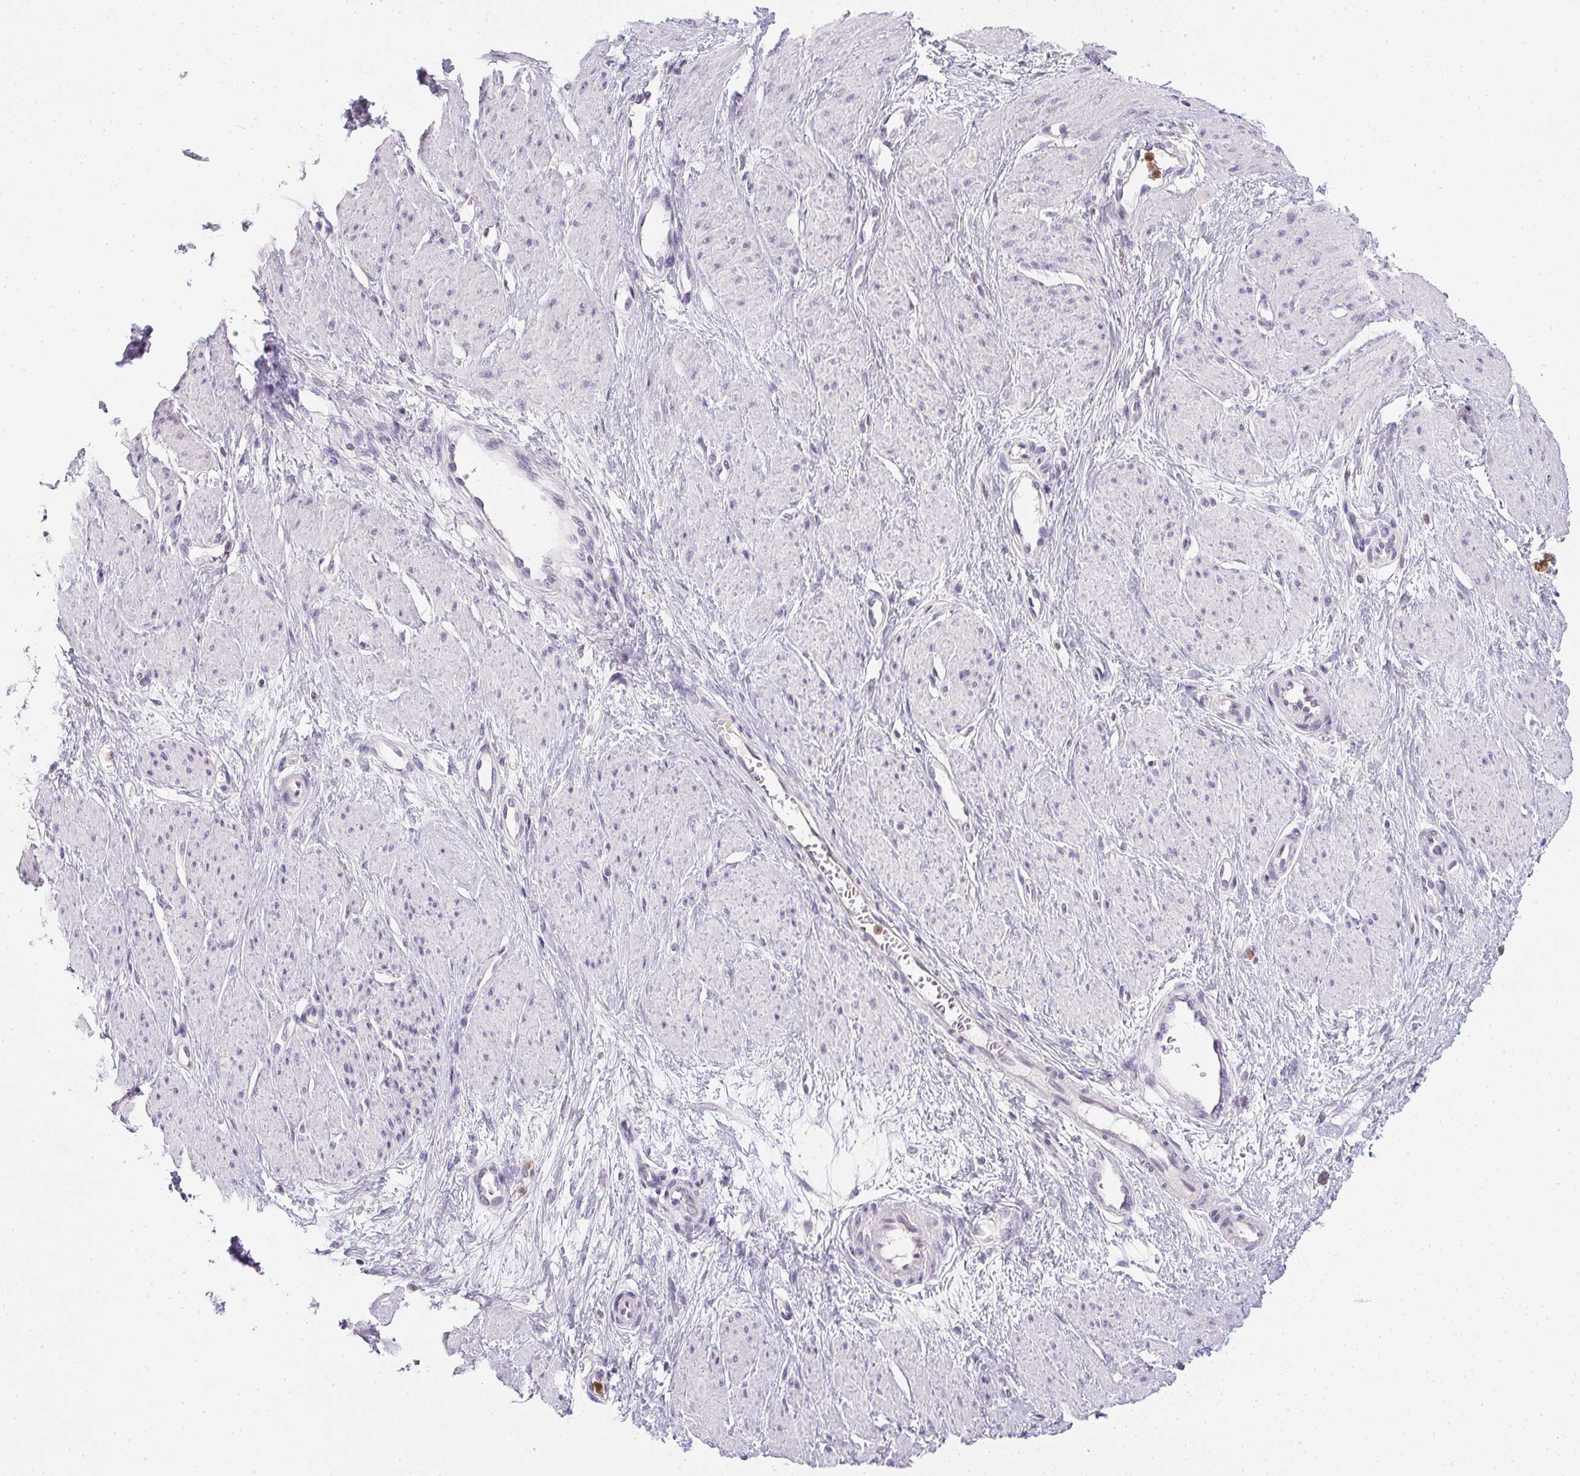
{"staining": {"intensity": "negative", "quantity": "none", "location": "none"}, "tissue": "smooth muscle", "cell_type": "Smooth muscle cells", "image_type": "normal", "snomed": [{"axis": "morphology", "description": "Normal tissue, NOS"}, {"axis": "topography", "description": "Smooth muscle"}, {"axis": "topography", "description": "Uterus"}], "caption": "Human smooth muscle stained for a protein using IHC demonstrates no expression in smooth muscle cells.", "gene": "DNAJC5G", "patient": {"sex": "female", "age": 39}}